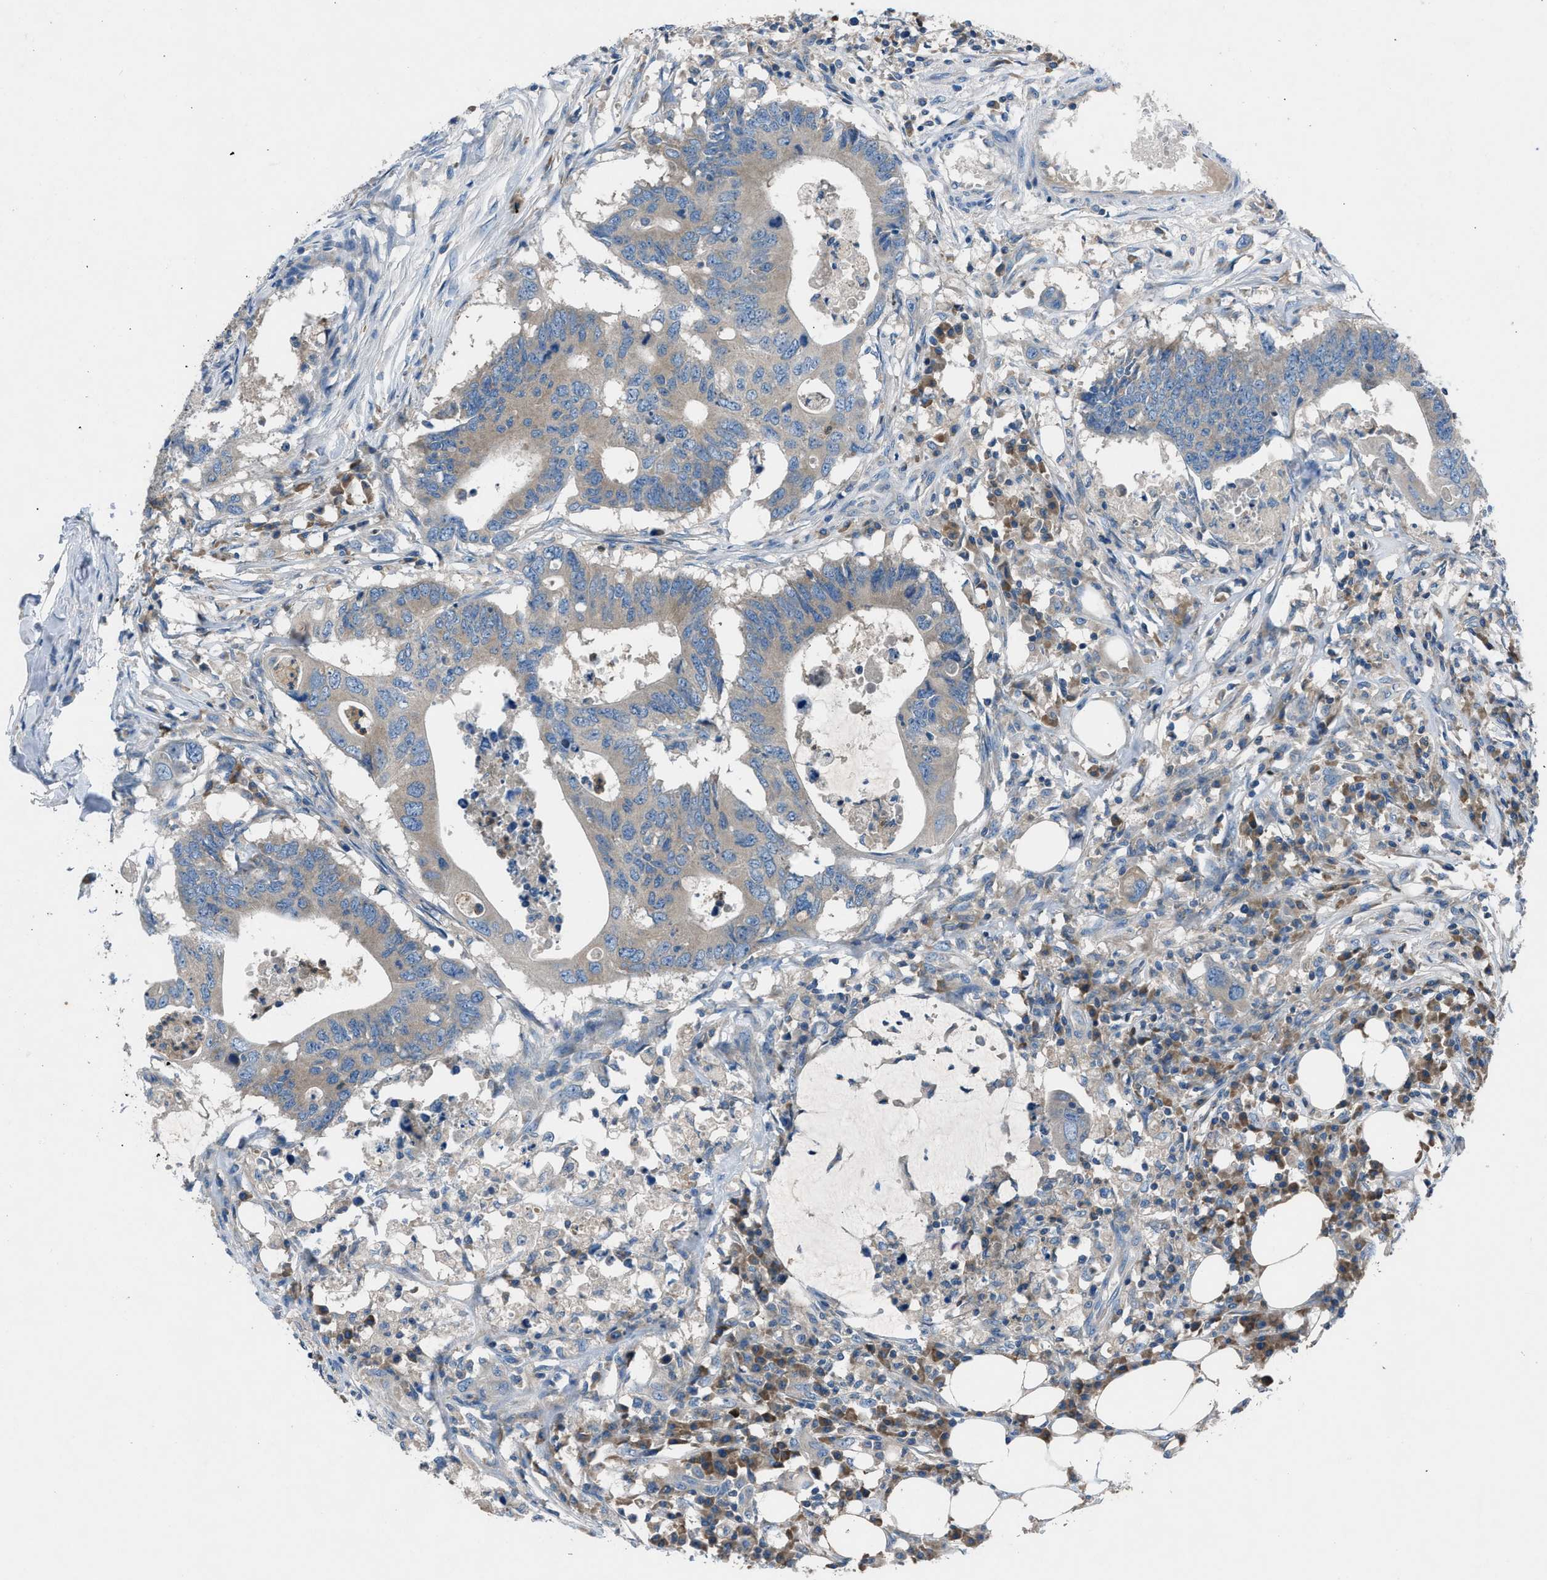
{"staining": {"intensity": "weak", "quantity": ">75%", "location": "cytoplasmic/membranous"}, "tissue": "colorectal cancer", "cell_type": "Tumor cells", "image_type": "cancer", "snomed": [{"axis": "morphology", "description": "Adenocarcinoma, NOS"}, {"axis": "topography", "description": "Colon"}], "caption": "DAB immunohistochemical staining of human colorectal cancer demonstrates weak cytoplasmic/membranous protein expression in about >75% of tumor cells.", "gene": "GRK6", "patient": {"sex": "male", "age": 71}}